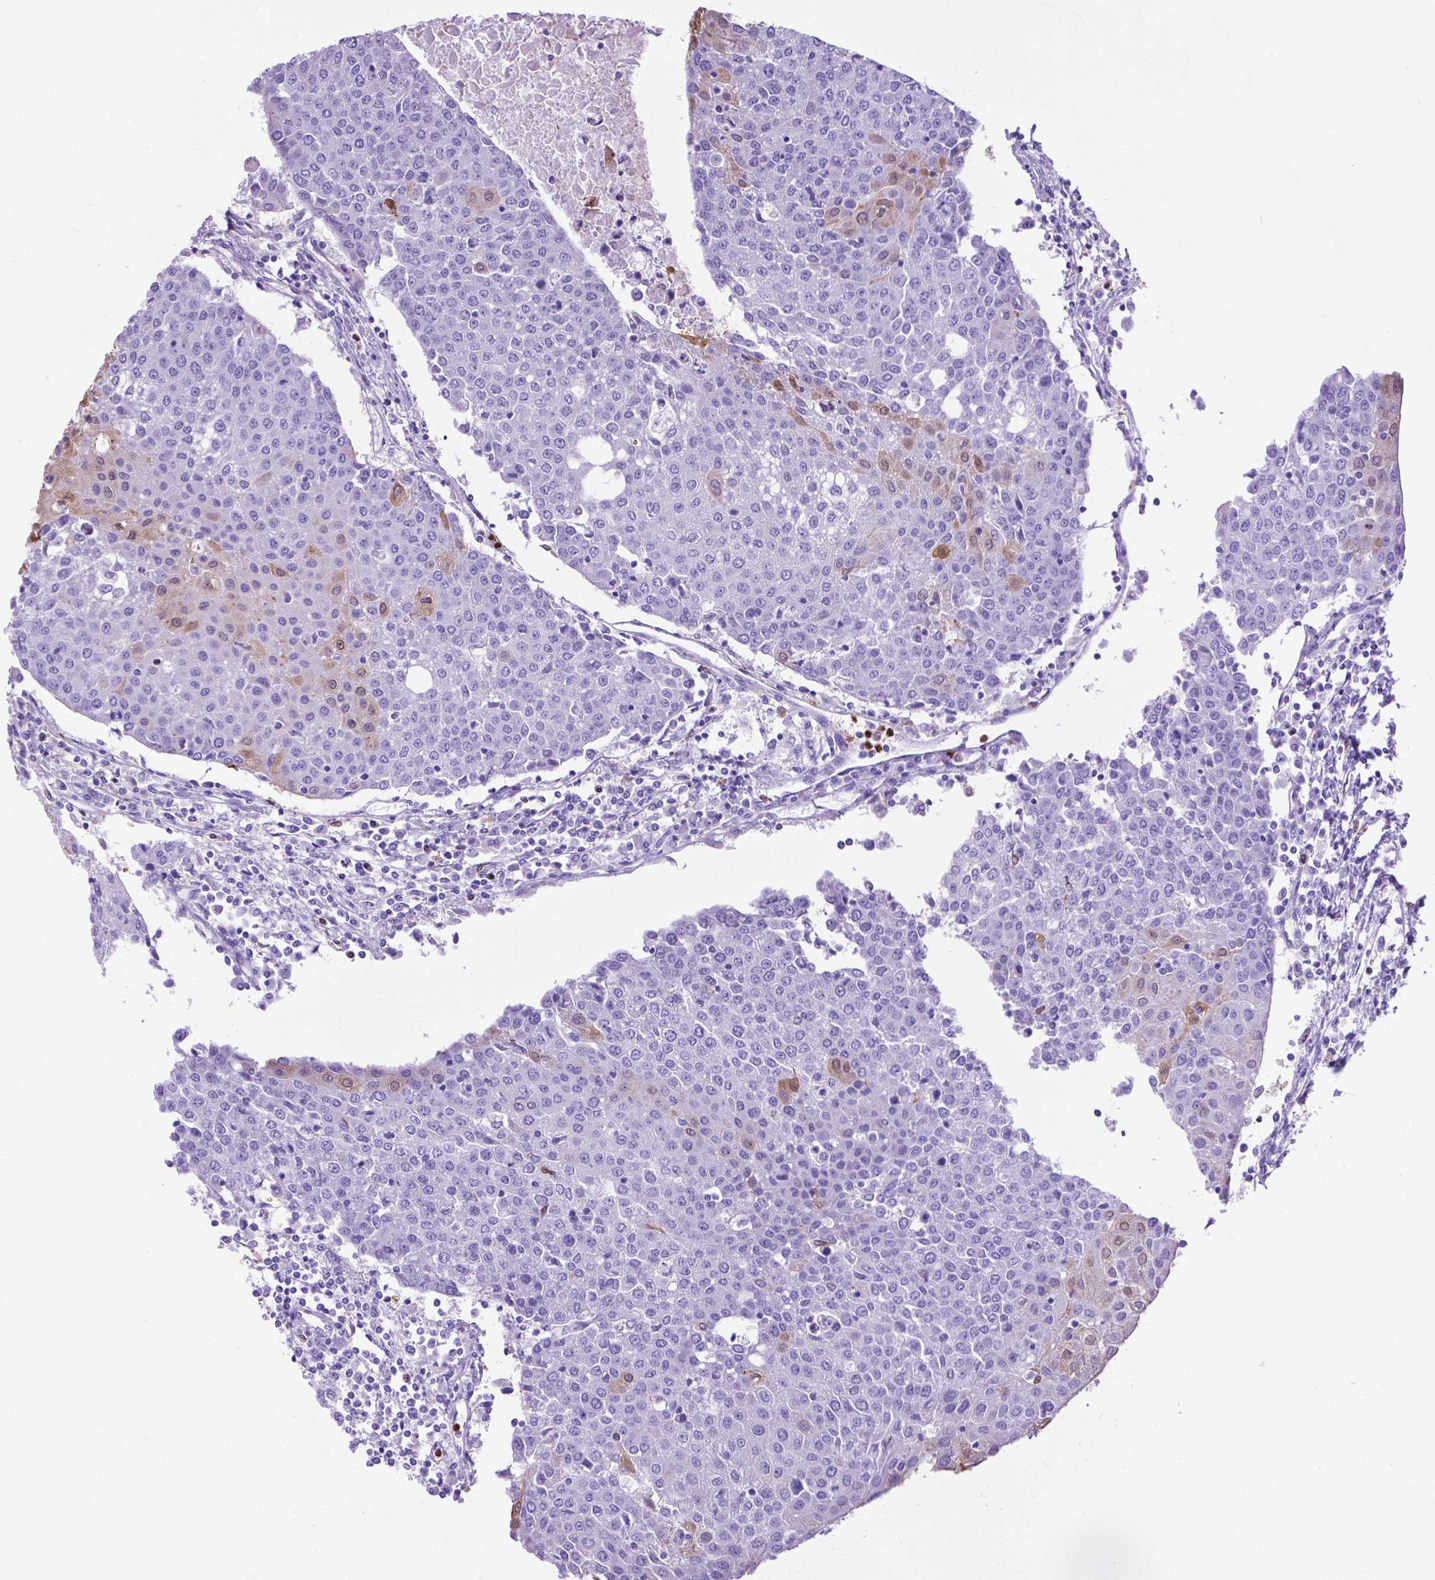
{"staining": {"intensity": "weak", "quantity": "<25%", "location": "cytoplasmic/membranous,nuclear"}, "tissue": "urothelial cancer", "cell_type": "Tumor cells", "image_type": "cancer", "snomed": [{"axis": "morphology", "description": "Urothelial carcinoma, High grade"}, {"axis": "topography", "description": "Urinary bladder"}], "caption": "Urothelial cancer was stained to show a protein in brown. There is no significant staining in tumor cells.", "gene": "LZTR1", "patient": {"sex": "female", "age": 85}}